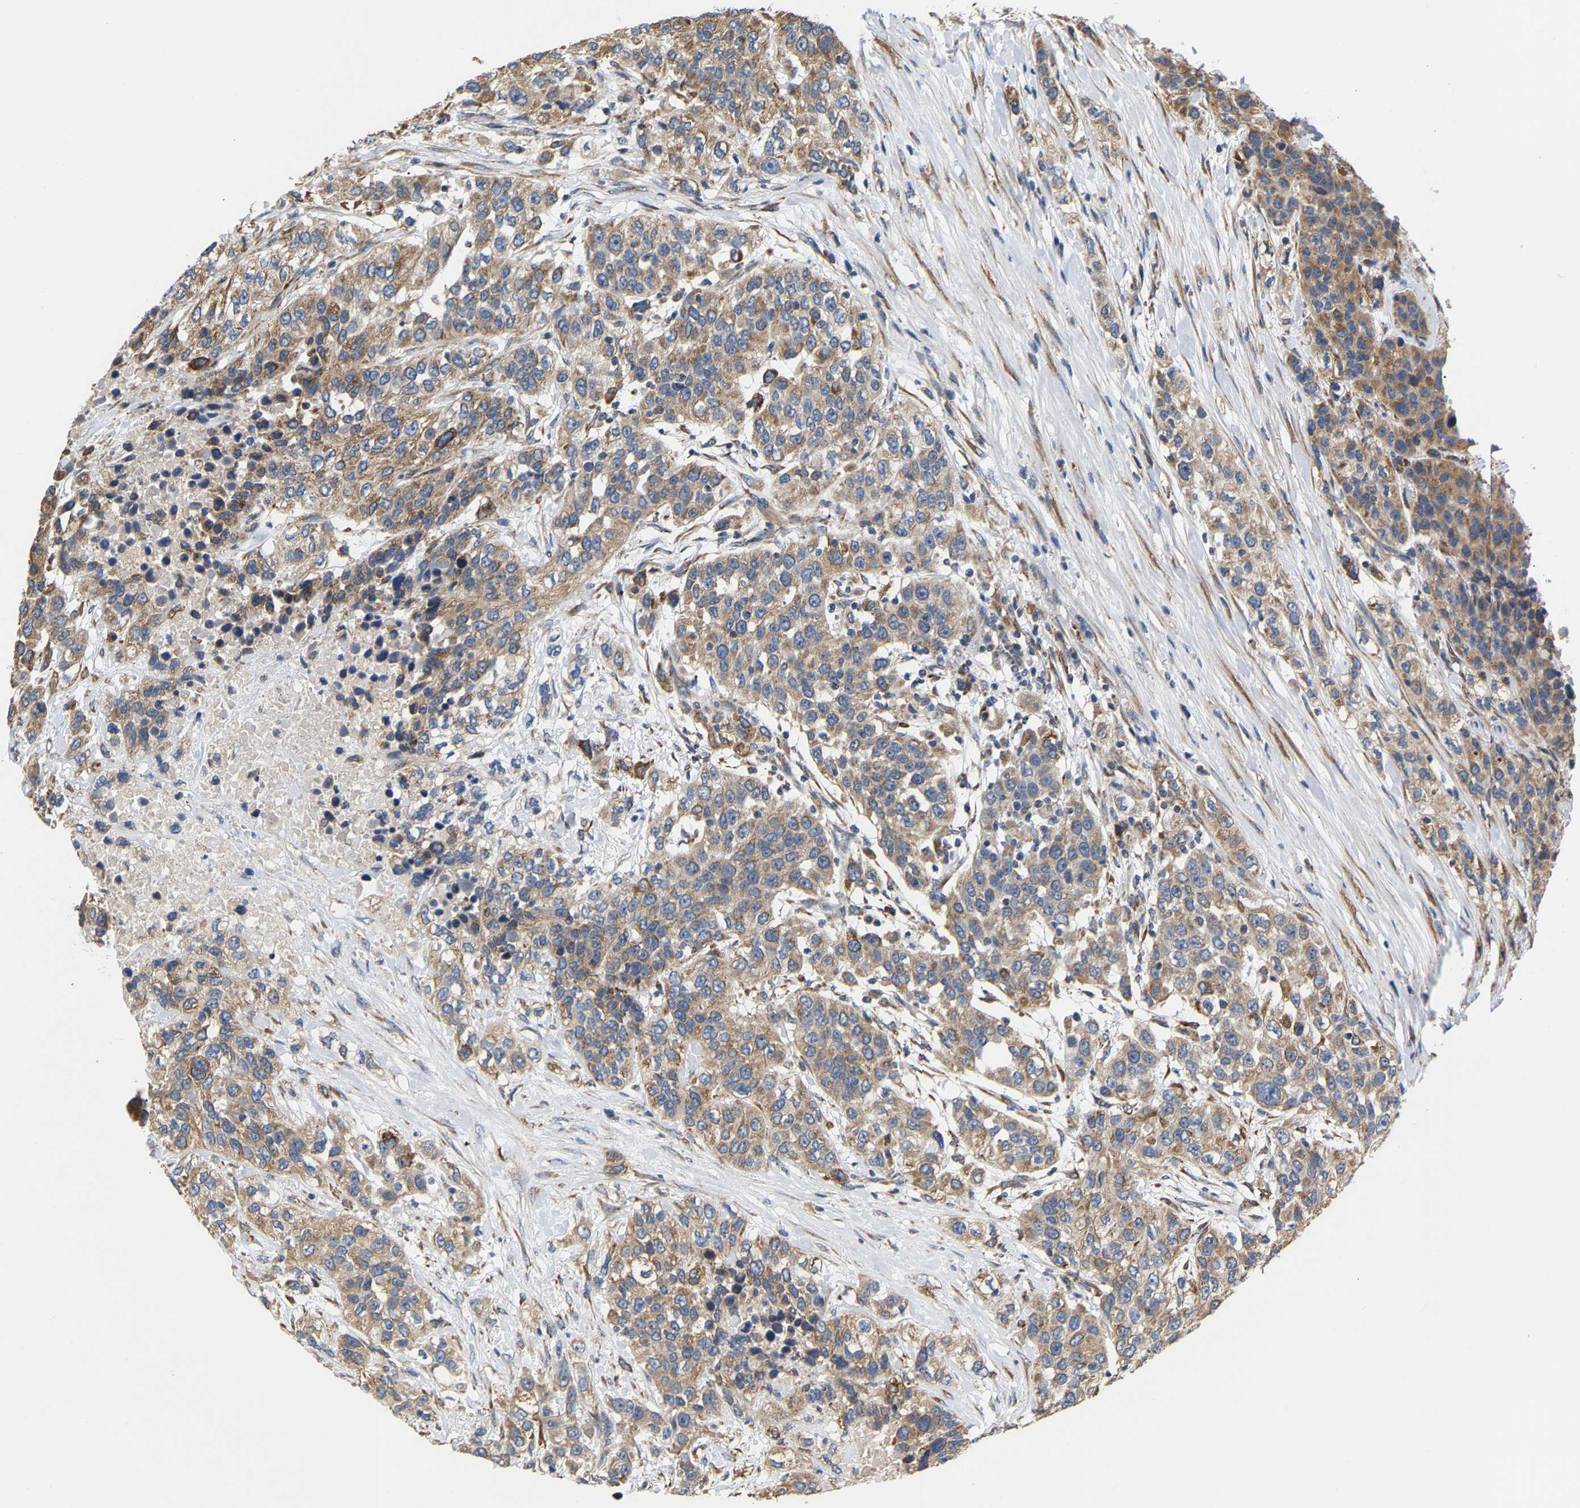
{"staining": {"intensity": "moderate", "quantity": ">75%", "location": "cytoplasmic/membranous"}, "tissue": "urothelial cancer", "cell_type": "Tumor cells", "image_type": "cancer", "snomed": [{"axis": "morphology", "description": "Urothelial carcinoma, High grade"}, {"axis": "topography", "description": "Urinary bladder"}], "caption": "The histopathology image displays a brown stain indicating the presence of a protein in the cytoplasmic/membranous of tumor cells in high-grade urothelial carcinoma.", "gene": "TMEM168", "patient": {"sex": "female", "age": 80}}